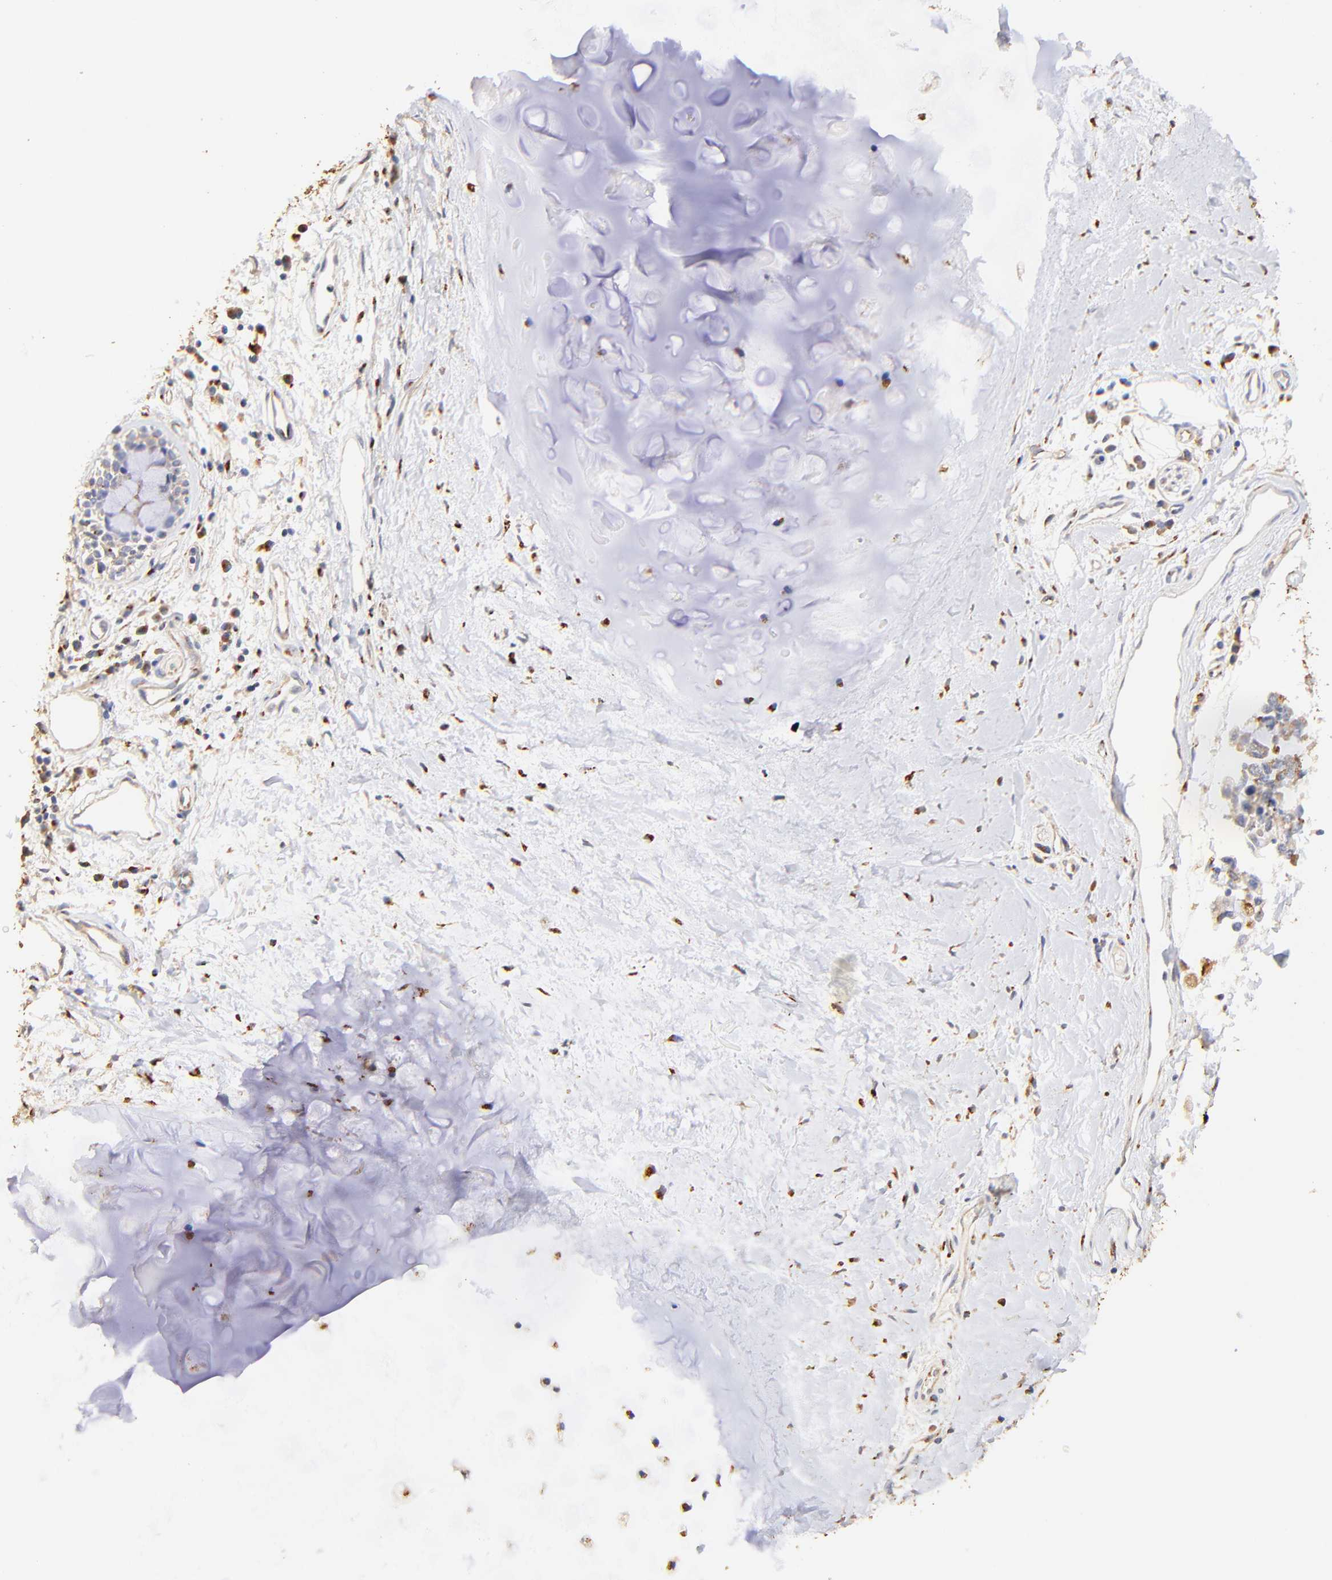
{"staining": {"intensity": "moderate", "quantity": ">75%", "location": "cytoplasmic/membranous"}, "tissue": "adipose tissue", "cell_type": "Adipocytes", "image_type": "normal", "snomed": [{"axis": "morphology", "description": "Normal tissue, NOS"}, {"axis": "morphology", "description": "Adenocarcinoma, NOS"}, {"axis": "topography", "description": "Cartilage tissue"}, {"axis": "topography", "description": "Bronchus"}, {"axis": "topography", "description": "Lung"}], "caption": "A micrograph of adipose tissue stained for a protein displays moderate cytoplasmic/membranous brown staining in adipocytes. The staining is performed using DAB (3,3'-diaminobenzidine) brown chromogen to label protein expression. The nuclei are counter-stained blue using hematoxylin.", "gene": "FMNL3", "patient": {"sex": "female", "age": 67}}